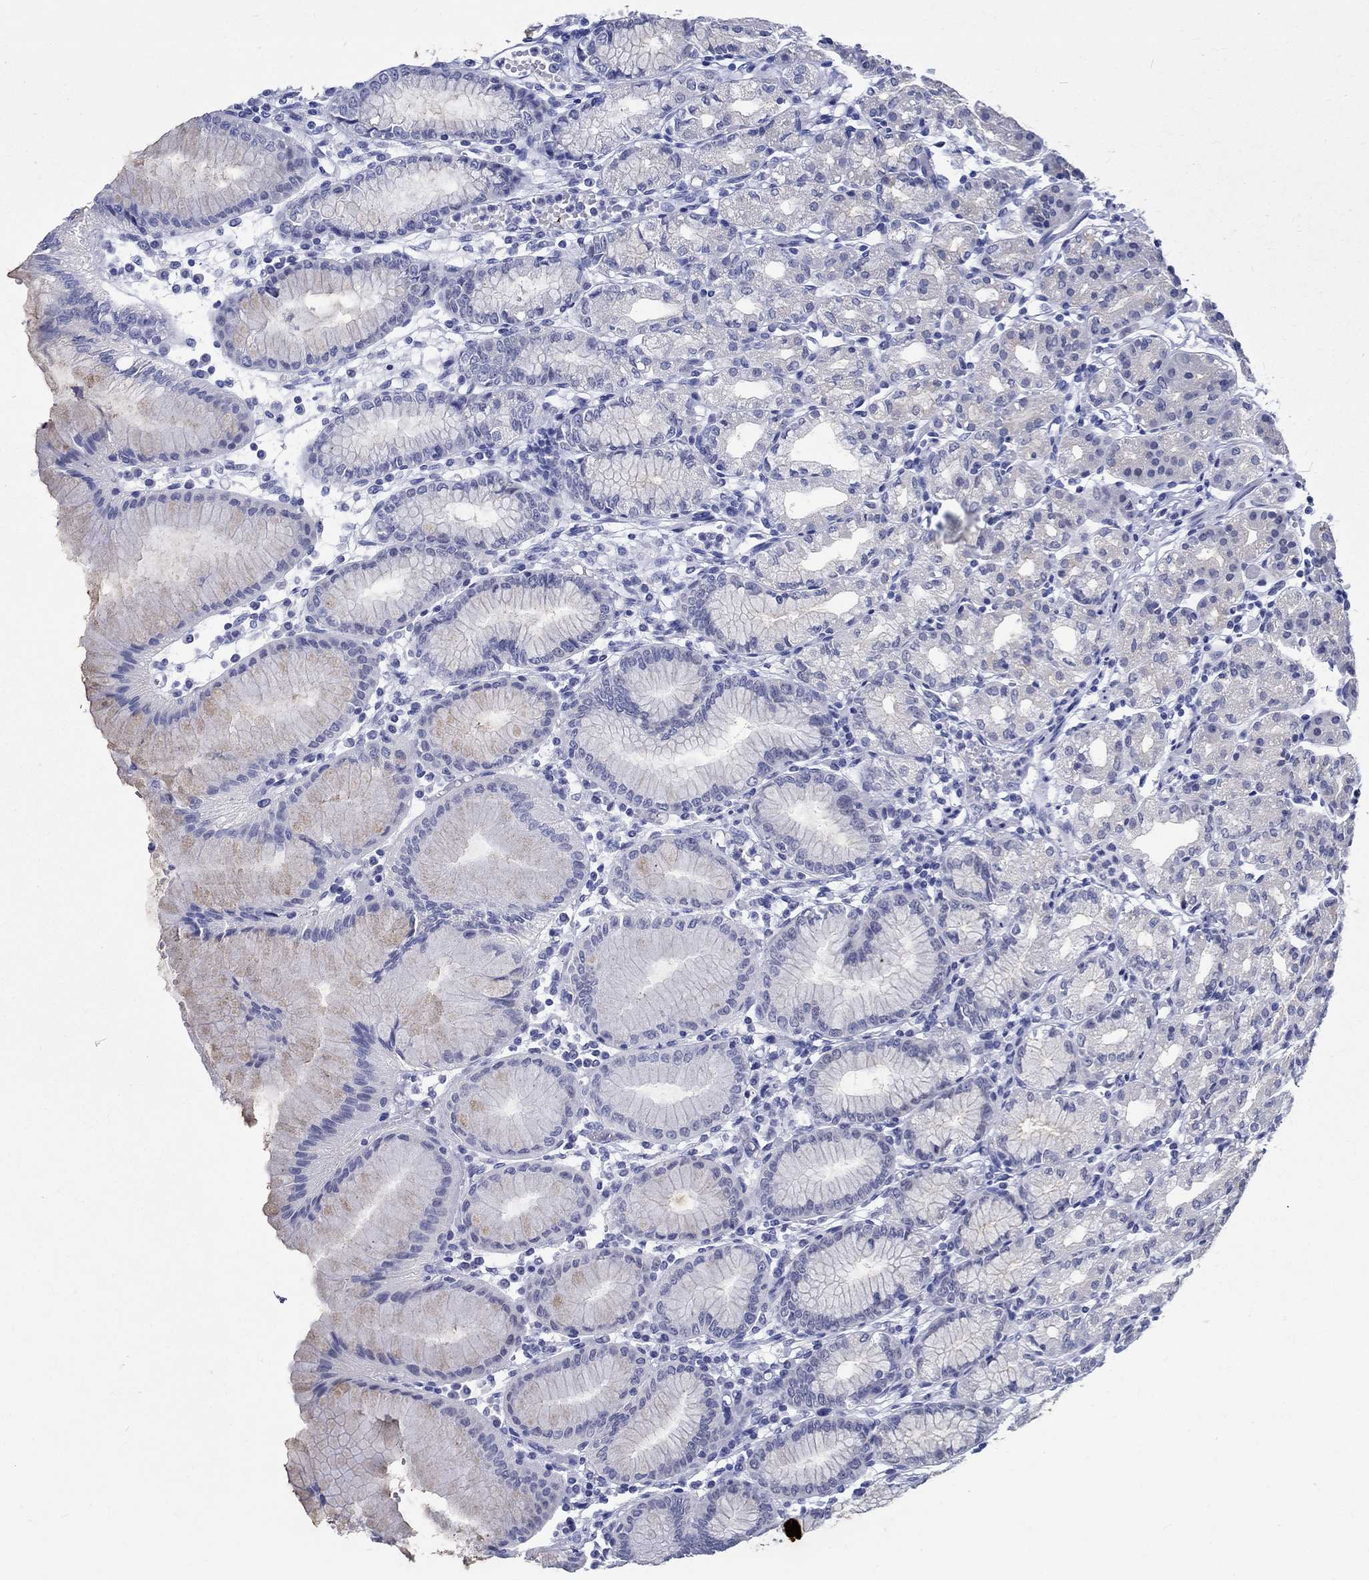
{"staining": {"intensity": "negative", "quantity": "none", "location": "none"}, "tissue": "stomach", "cell_type": "Glandular cells", "image_type": "normal", "snomed": [{"axis": "morphology", "description": "Normal tissue, NOS"}, {"axis": "topography", "description": "Skeletal muscle"}, {"axis": "topography", "description": "Stomach"}], "caption": "IHC micrograph of normal stomach: human stomach stained with DAB exhibits no significant protein staining in glandular cells.", "gene": "BSPRY", "patient": {"sex": "female", "age": 57}}